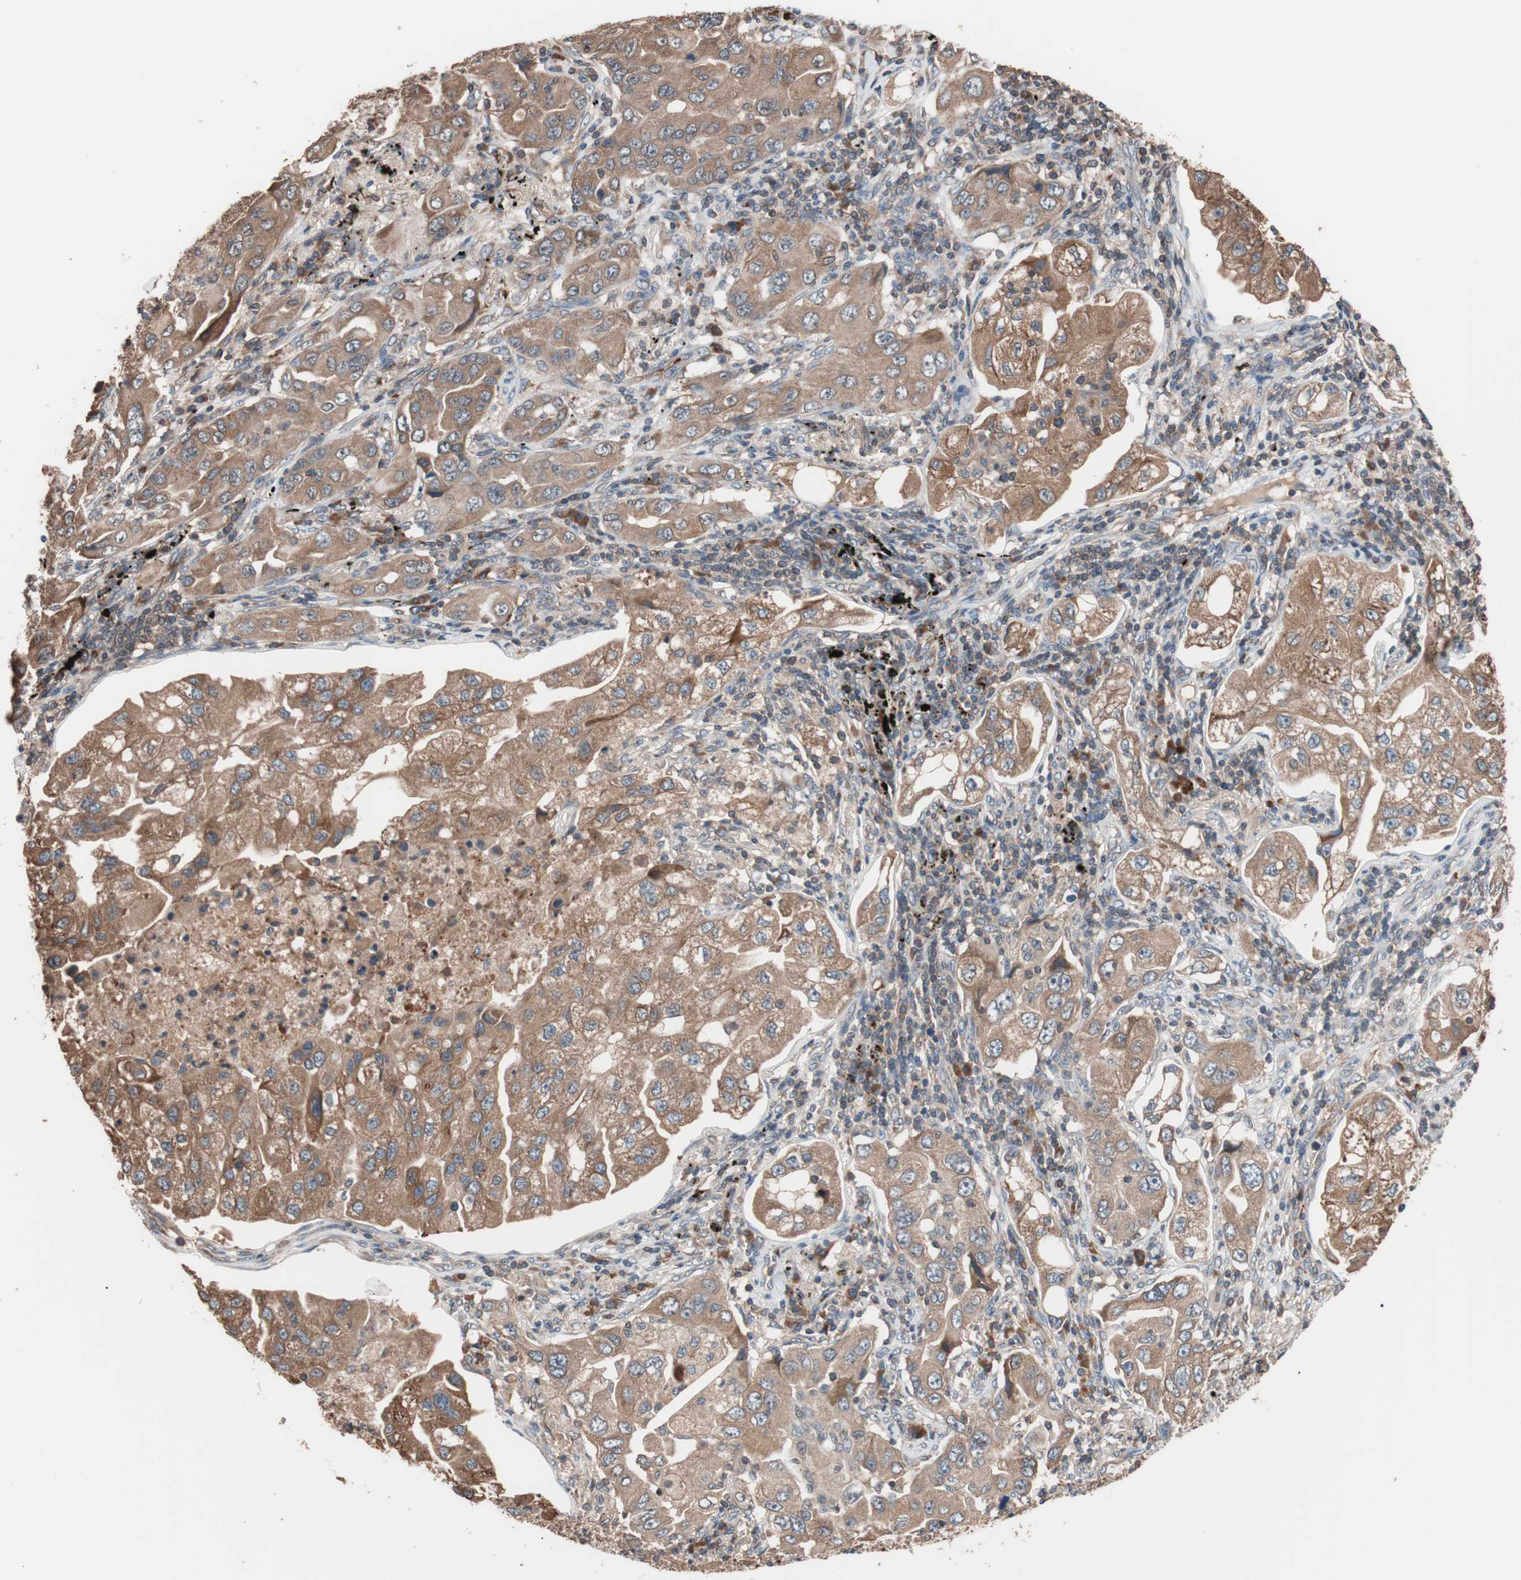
{"staining": {"intensity": "moderate", "quantity": ">75%", "location": "cytoplasmic/membranous"}, "tissue": "lung cancer", "cell_type": "Tumor cells", "image_type": "cancer", "snomed": [{"axis": "morphology", "description": "Adenocarcinoma, NOS"}, {"axis": "topography", "description": "Lung"}], "caption": "Immunohistochemical staining of adenocarcinoma (lung) shows medium levels of moderate cytoplasmic/membranous expression in about >75% of tumor cells.", "gene": "GLYCTK", "patient": {"sex": "female", "age": 65}}